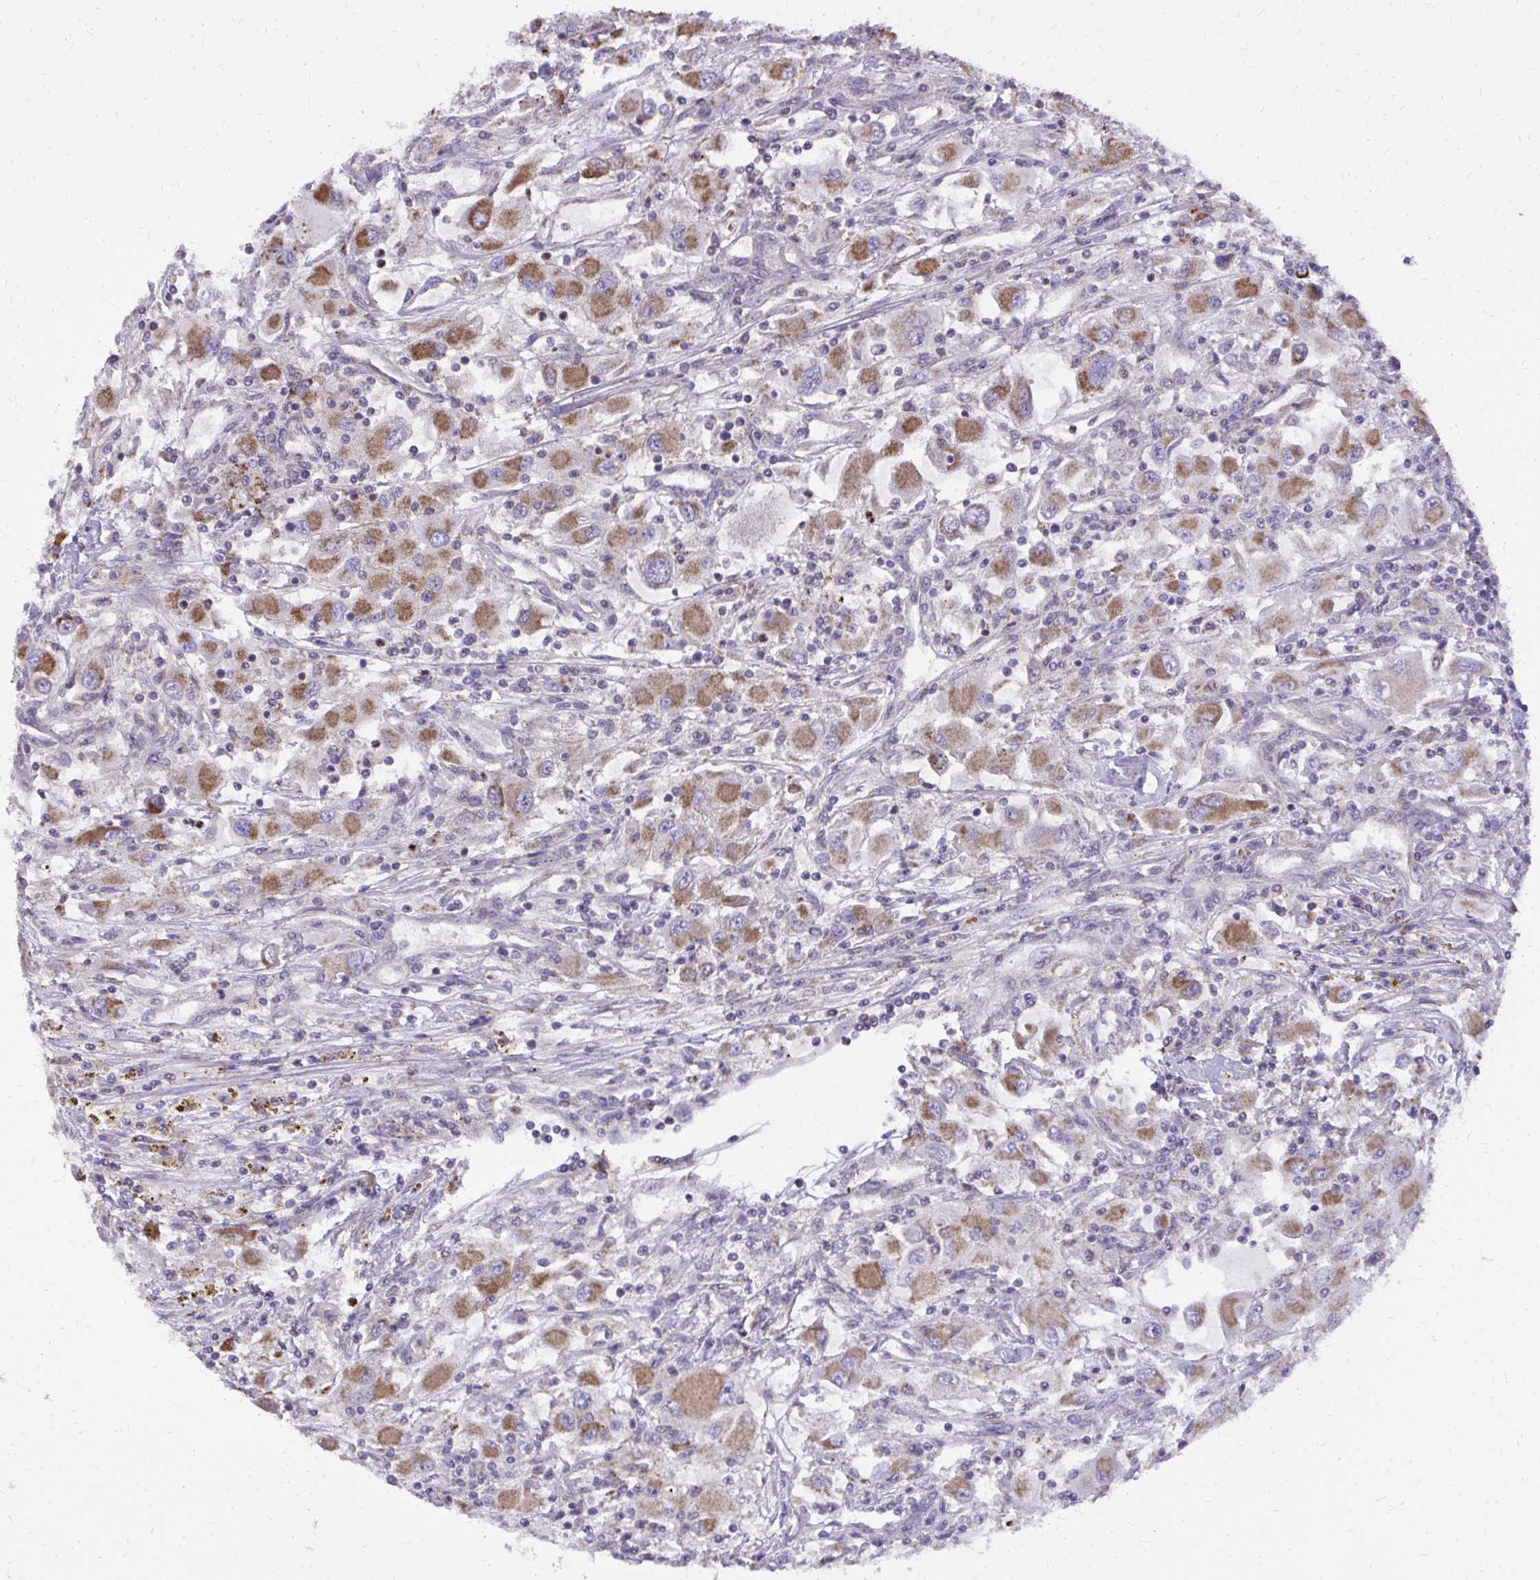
{"staining": {"intensity": "moderate", "quantity": ">75%", "location": "cytoplasmic/membranous"}, "tissue": "renal cancer", "cell_type": "Tumor cells", "image_type": "cancer", "snomed": [{"axis": "morphology", "description": "Adenocarcinoma, NOS"}, {"axis": "topography", "description": "Kidney"}], "caption": "Protein expression by immunohistochemistry displays moderate cytoplasmic/membranous expression in about >75% of tumor cells in renal adenocarcinoma.", "gene": "ABCC3", "patient": {"sex": "female", "age": 67}}